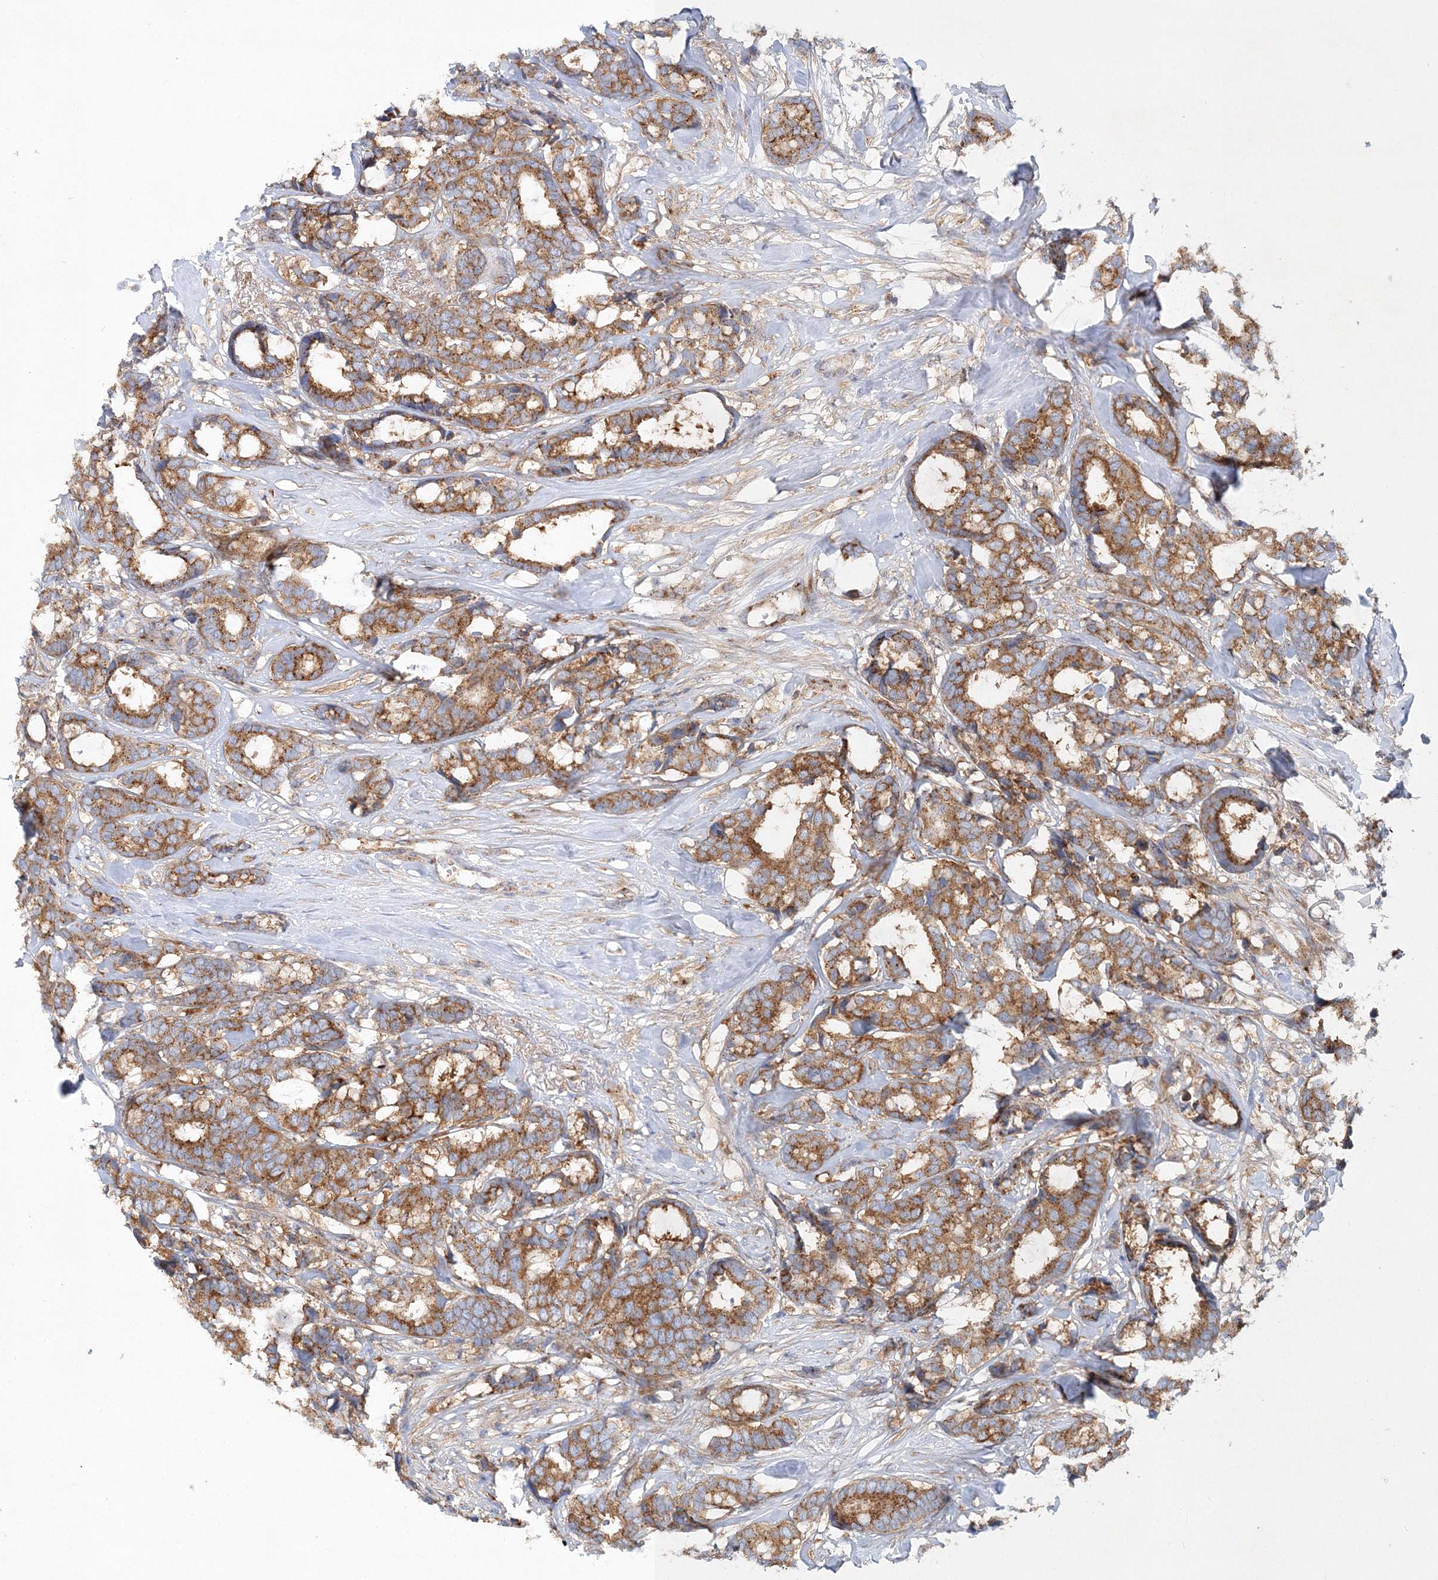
{"staining": {"intensity": "moderate", "quantity": ">75%", "location": "cytoplasmic/membranous"}, "tissue": "breast cancer", "cell_type": "Tumor cells", "image_type": "cancer", "snomed": [{"axis": "morphology", "description": "Duct carcinoma"}, {"axis": "topography", "description": "Breast"}], "caption": "Breast cancer (invasive ductal carcinoma) stained with a protein marker displays moderate staining in tumor cells.", "gene": "SEC23IP", "patient": {"sex": "female", "age": 87}}